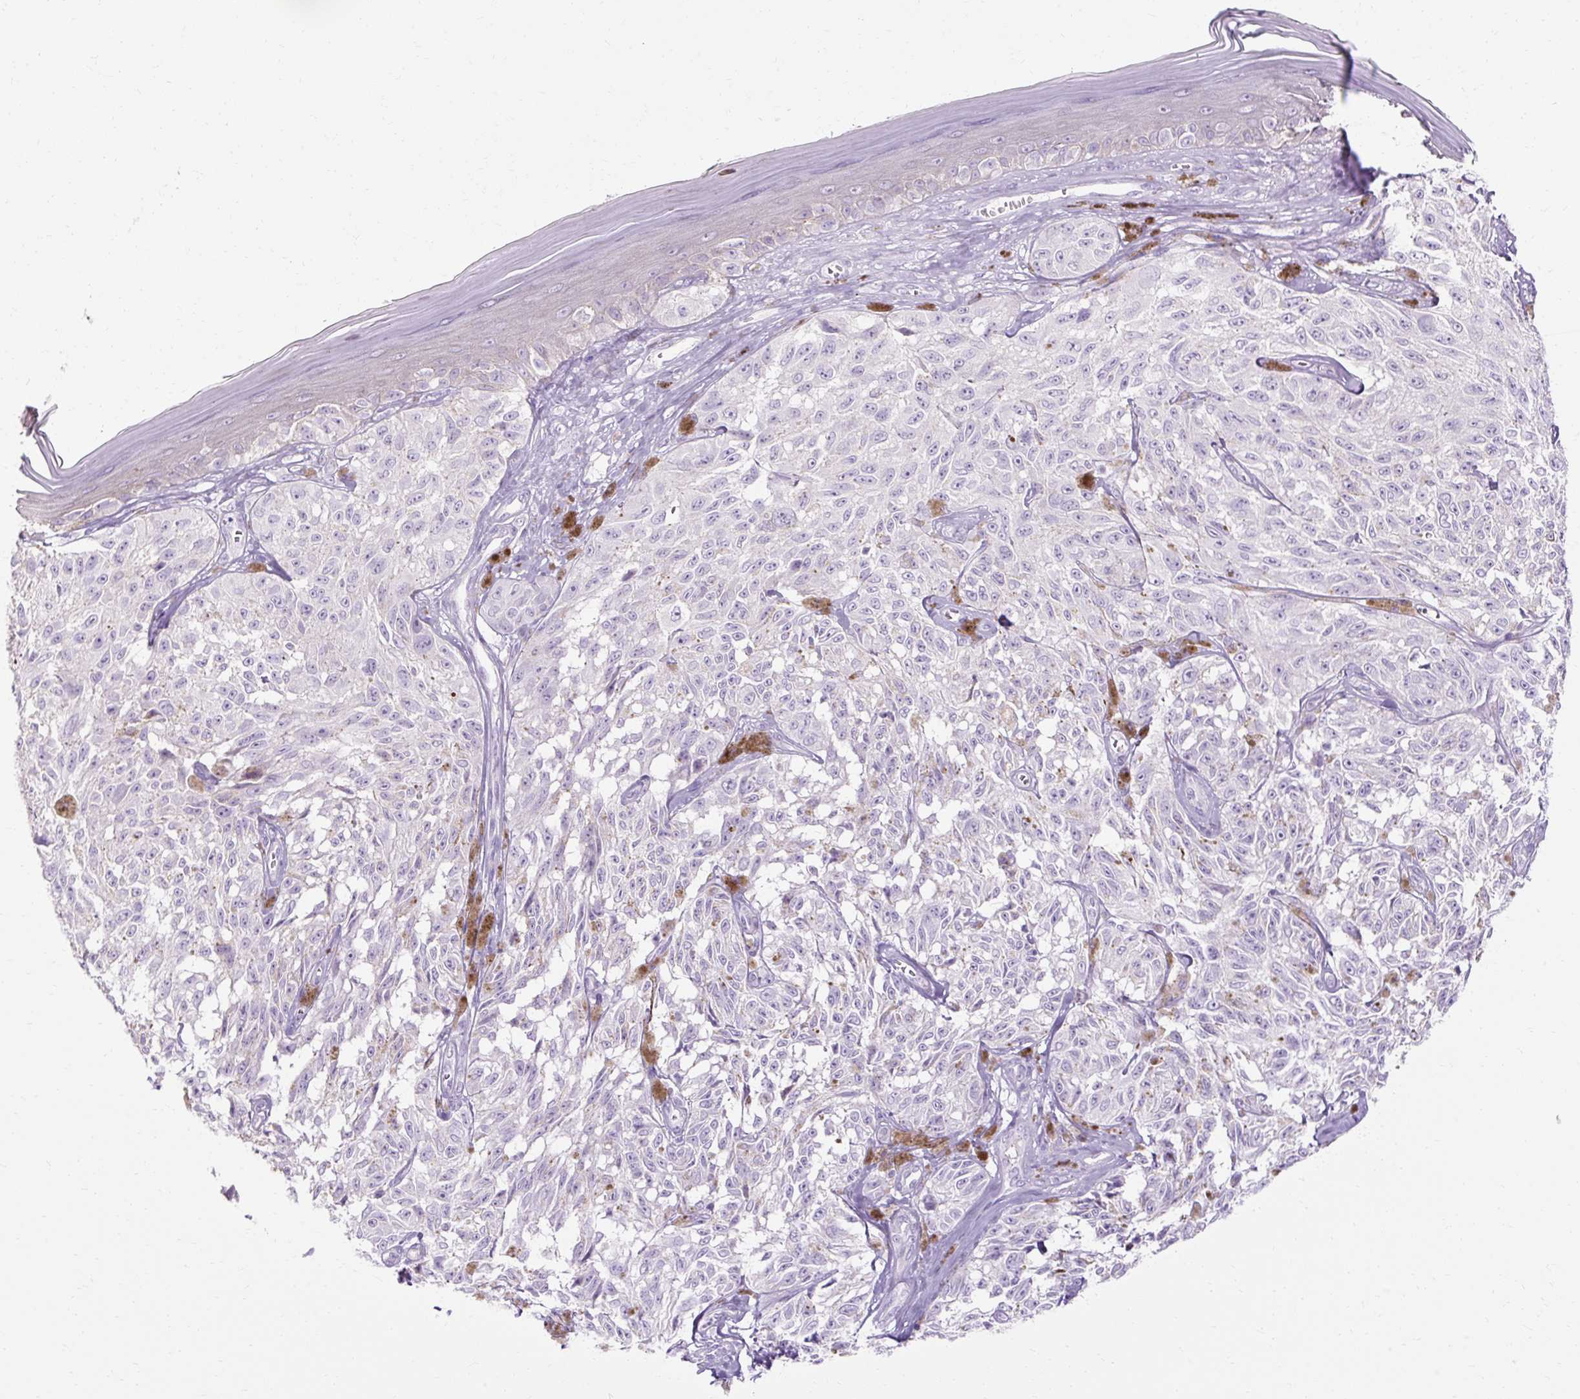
{"staining": {"intensity": "negative", "quantity": "none", "location": "none"}, "tissue": "melanoma", "cell_type": "Tumor cells", "image_type": "cancer", "snomed": [{"axis": "morphology", "description": "Malignant melanoma, NOS"}, {"axis": "topography", "description": "Skin"}], "caption": "Malignant melanoma was stained to show a protein in brown. There is no significant staining in tumor cells.", "gene": "HSD11B1", "patient": {"sex": "male", "age": 68}}